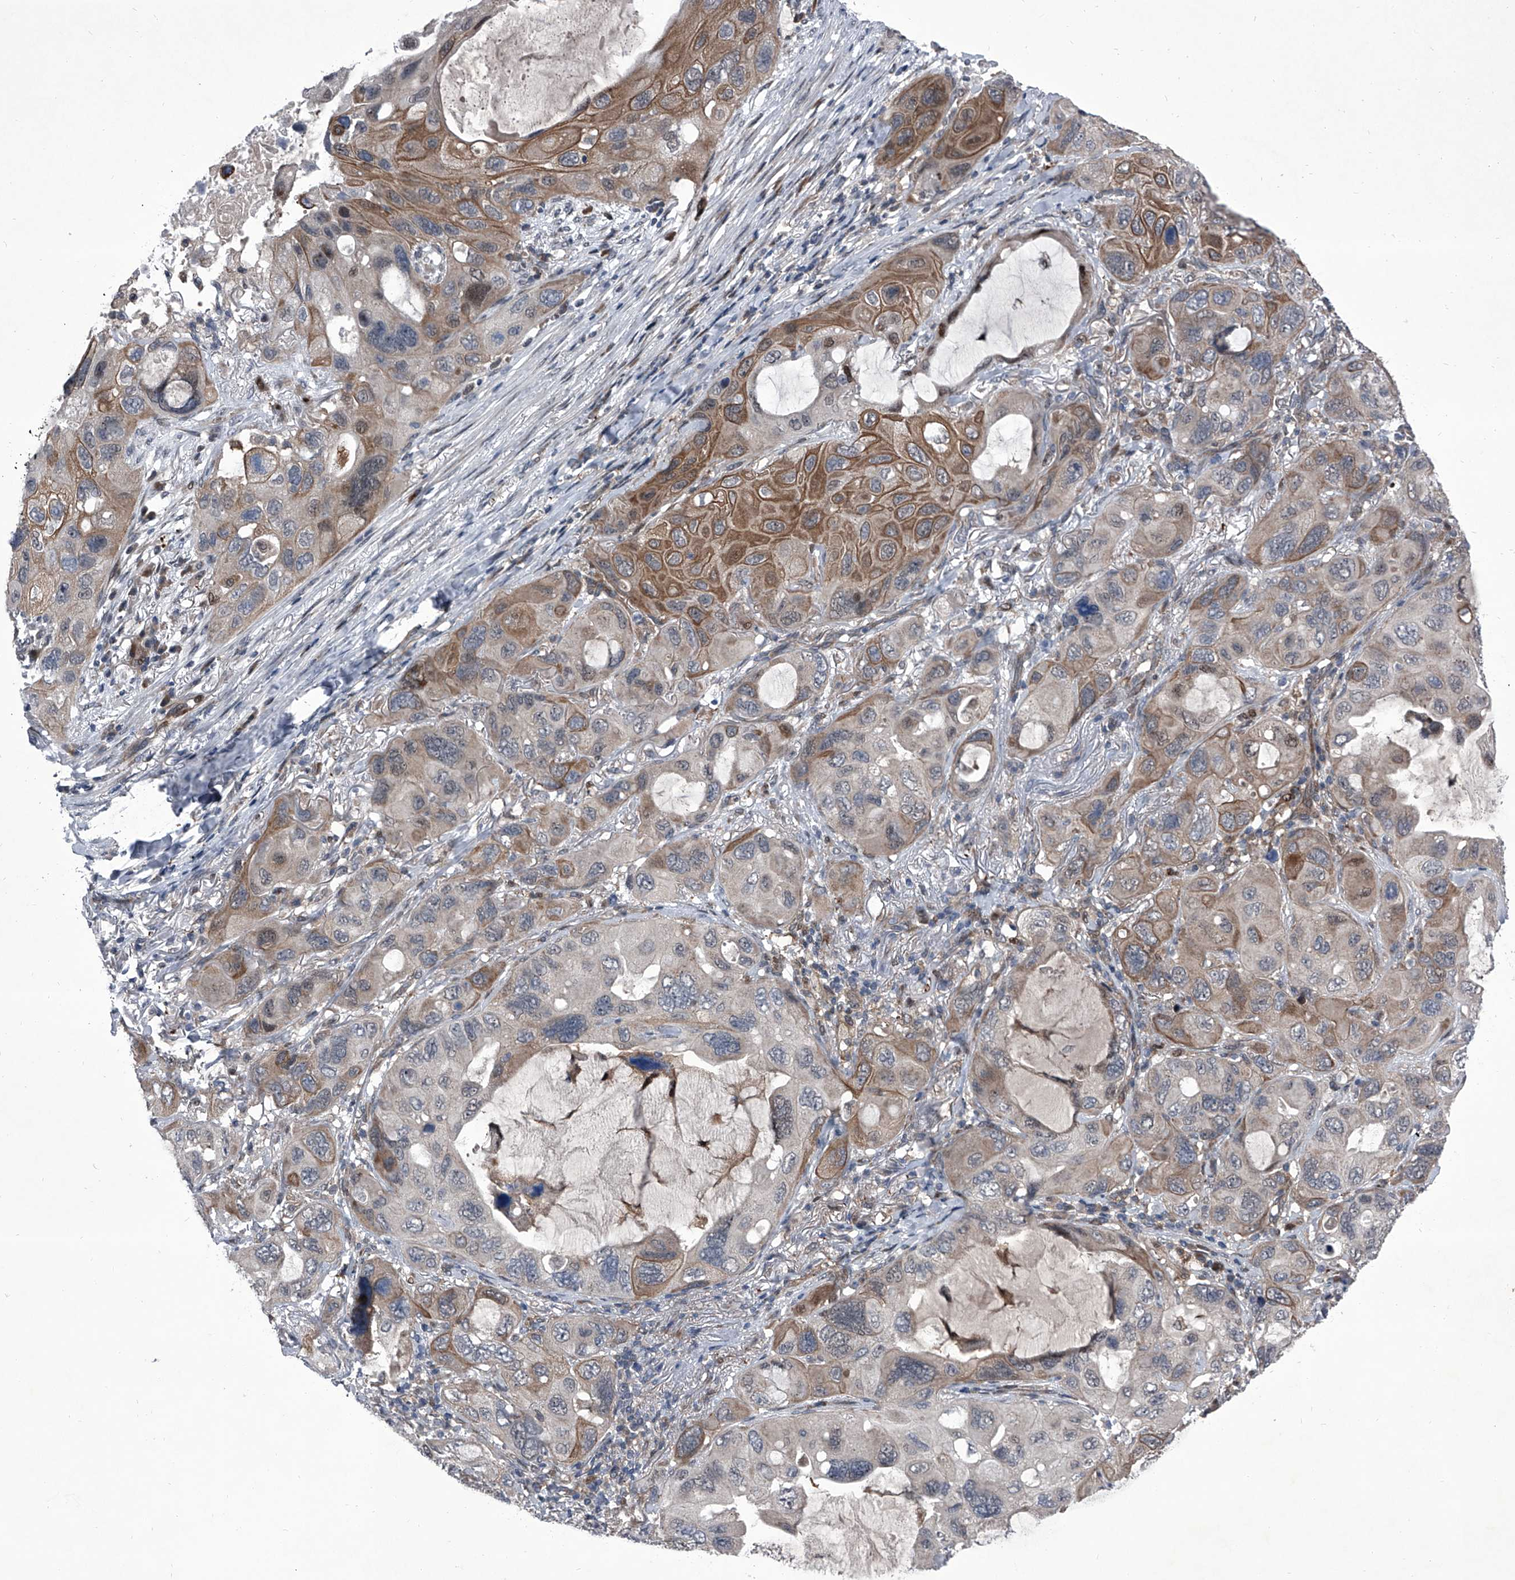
{"staining": {"intensity": "moderate", "quantity": "25%-75%", "location": "cytoplasmic/membranous,nuclear"}, "tissue": "lung cancer", "cell_type": "Tumor cells", "image_type": "cancer", "snomed": [{"axis": "morphology", "description": "Squamous cell carcinoma, NOS"}, {"axis": "topography", "description": "Lung"}], "caption": "Human lung cancer (squamous cell carcinoma) stained for a protein (brown) demonstrates moderate cytoplasmic/membranous and nuclear positive positivity in about 25%-75% of tumor cells.", "gene": "ELK4", "patient": {"sex": "female", "age": 73}}